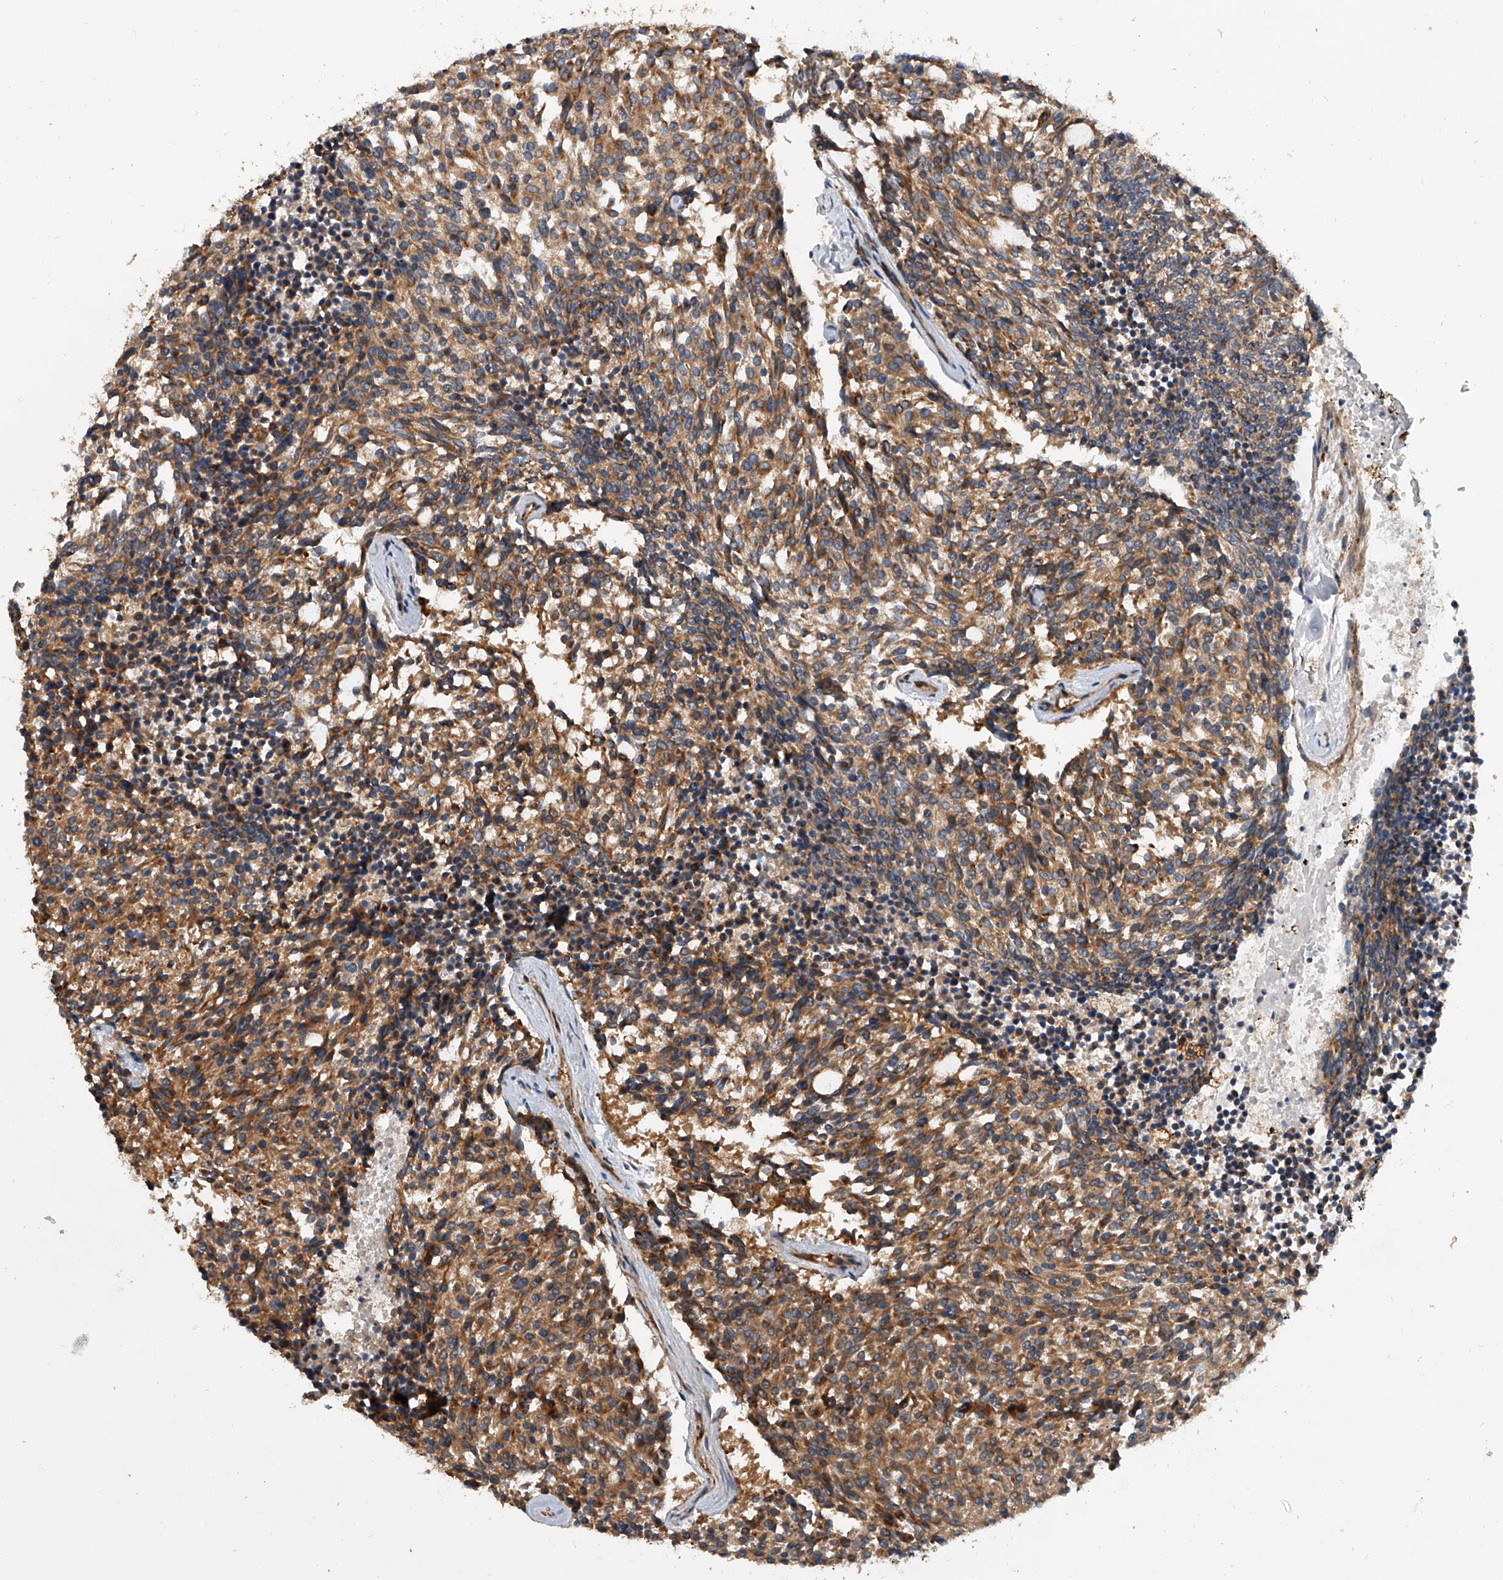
{"staining": {"intensity": "moderate", "quantity": ">75%", "location": "cytoplasmic/membranous"}, "tissue": "carcinoid", "cell_type": "Tumor cells", "image_type": "cancer", "snomed": [{"axis": "morphology", "description": "Carcinoid, malignant, NOS"}, {"axis": "topography", "description": "Pancreas"}], "caption": "Immunohistochemical staining of human carcinoid reveals medium levels of moderate cytoplasmic/membranous protein positivity in approximately >75% of tumor cells. (Brightfield microscopy of DAB IHC at high magnification).", "gene": "EXOC4", "patient": {"sex": "female", "age": 54}}